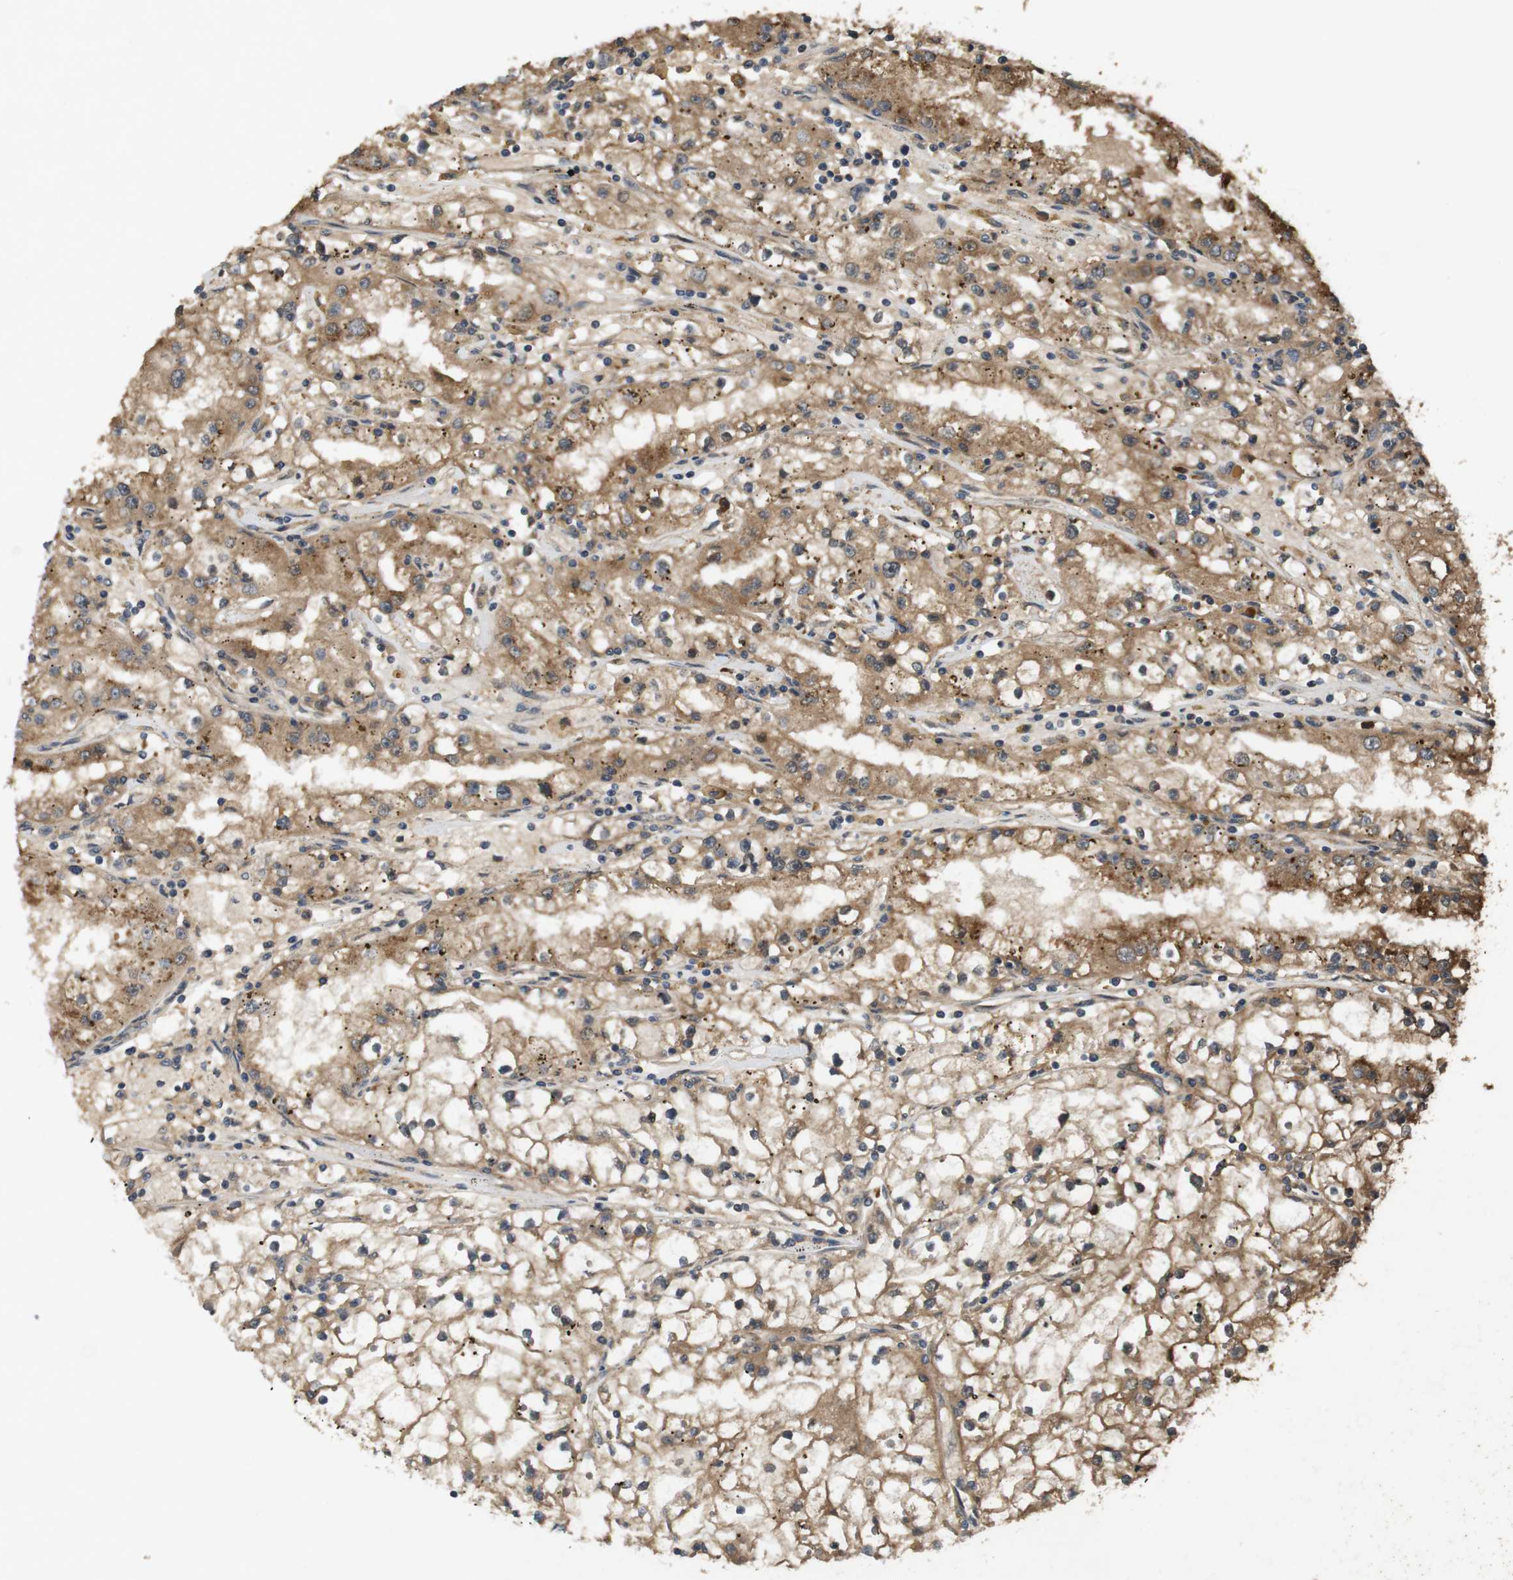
{"staining": {"intensity": "moderate", "quantity": ">75%", "location": "cytoplasmic/membranous"}, "tissue": "renal cancer", "cell_type": "Tumor cells", "image_type": "cancer", "snomed": [{"axis": "morphology", "description": "Adenocarcinoma, NOS"}, {"axis": "topography", "description": "Kidney"}], "caption": "DAB (3,3'-diaminobenzidine) immunohistochemical staining of renal cancer (adenocarcinoma) shows moderate cytoplasmic/membranous protein staining in about >75% of tumor cells. The protein of interest is shown in brown color, while the nuclei are stained blue.", "gene": "NFKBIE", "patient": {"sex": "male", "age": 56}}